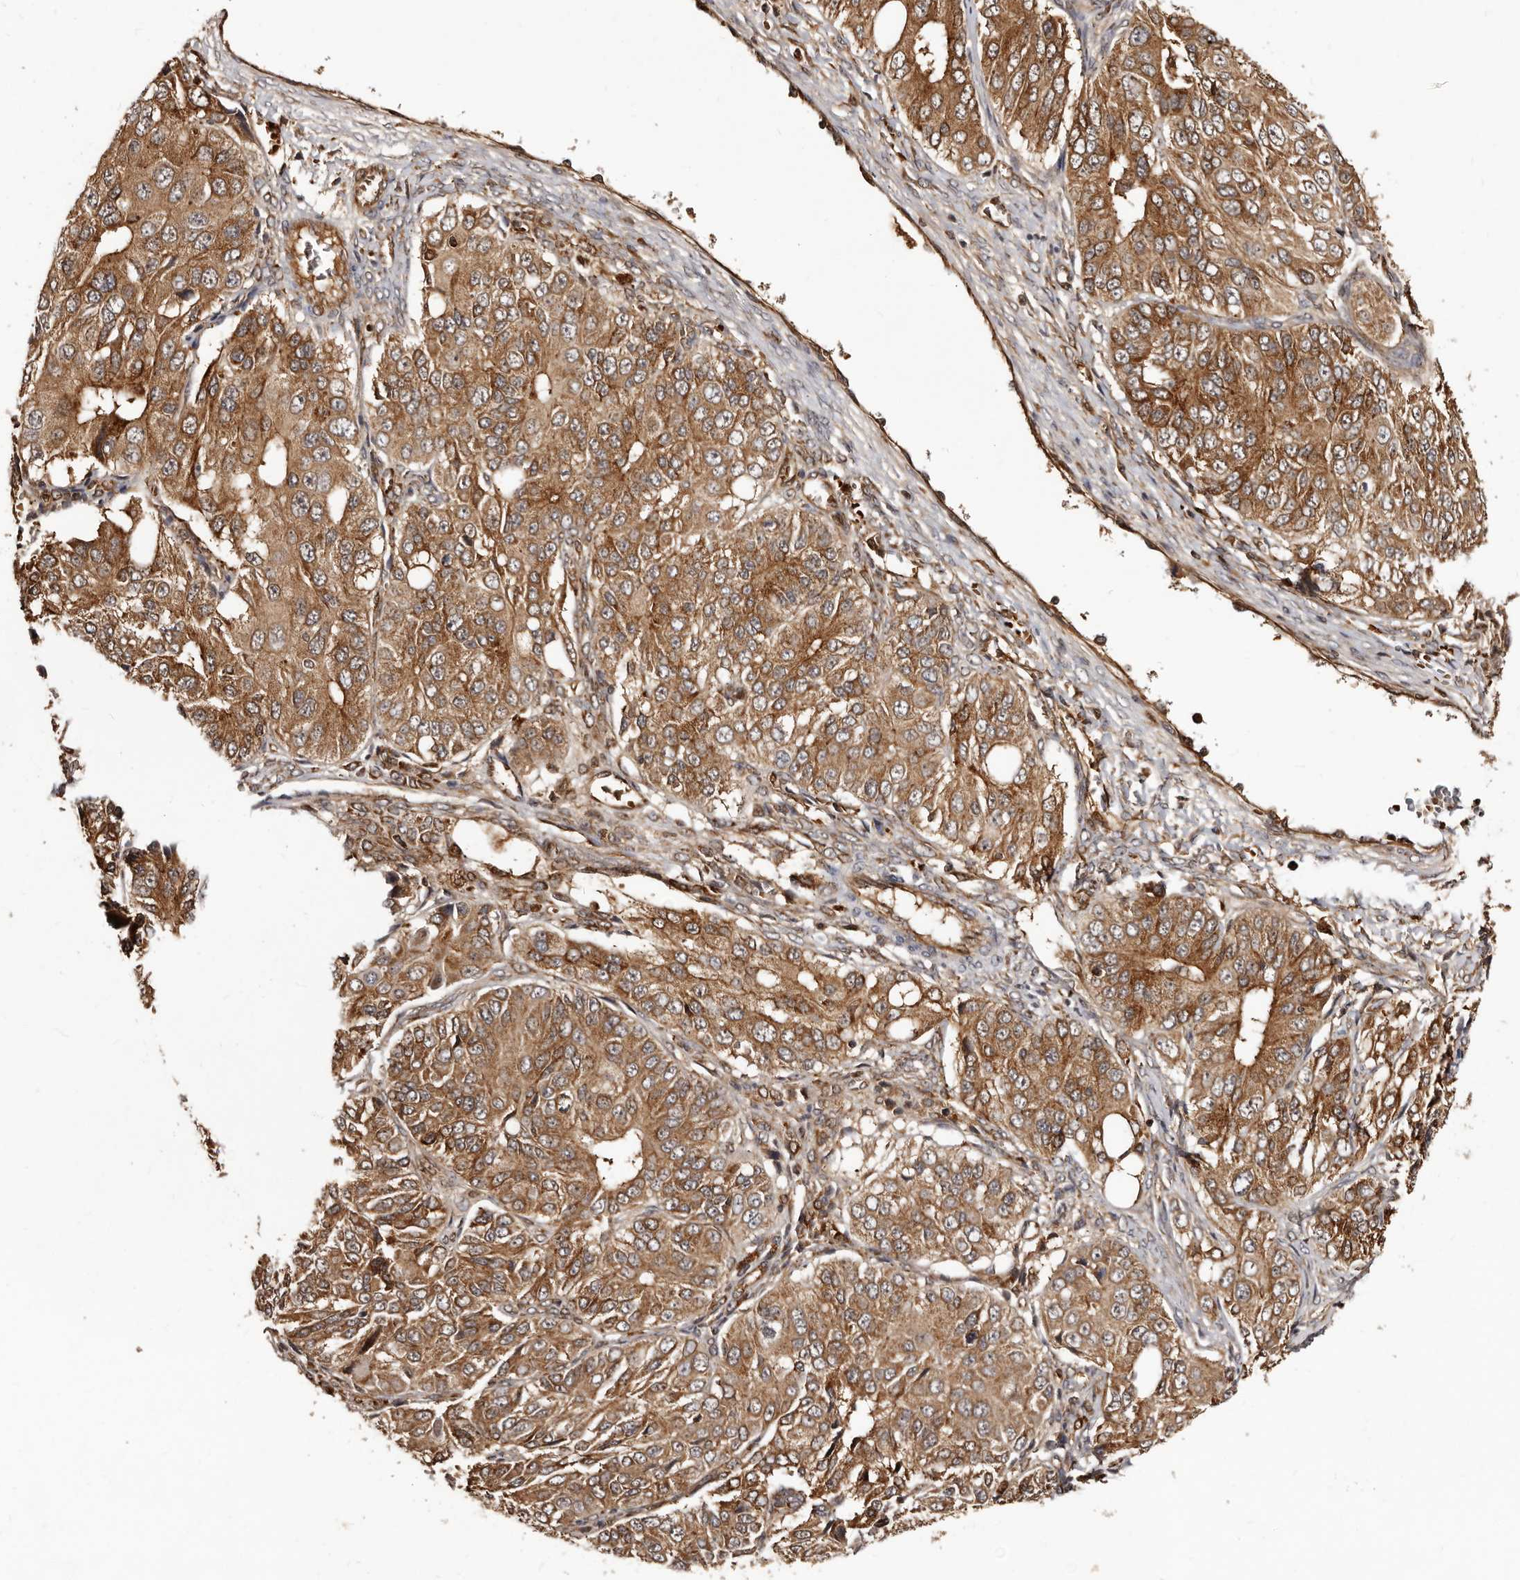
{"staining": {"intensity": "moderate", "quantity": ">75%", "location": "cytoplasmic/membranous"}, "tissue": "ovarian cancer", "cell_type": "Tumor cells", "image_type": "cancer", "snomed": [{"axis": "morphology", "description": "Carcinoma, endometroid"}, {"axis": "topography", "description": "Ovary"}], "caption": "Protein expression analysis of ovarian endometroid carcinoma demonstrates moderate cytoplasmic/membranous positivity in approximately >75% of tumor cells.", "gene": "BAX", "patient": {"sex": "female", "age": 51}}